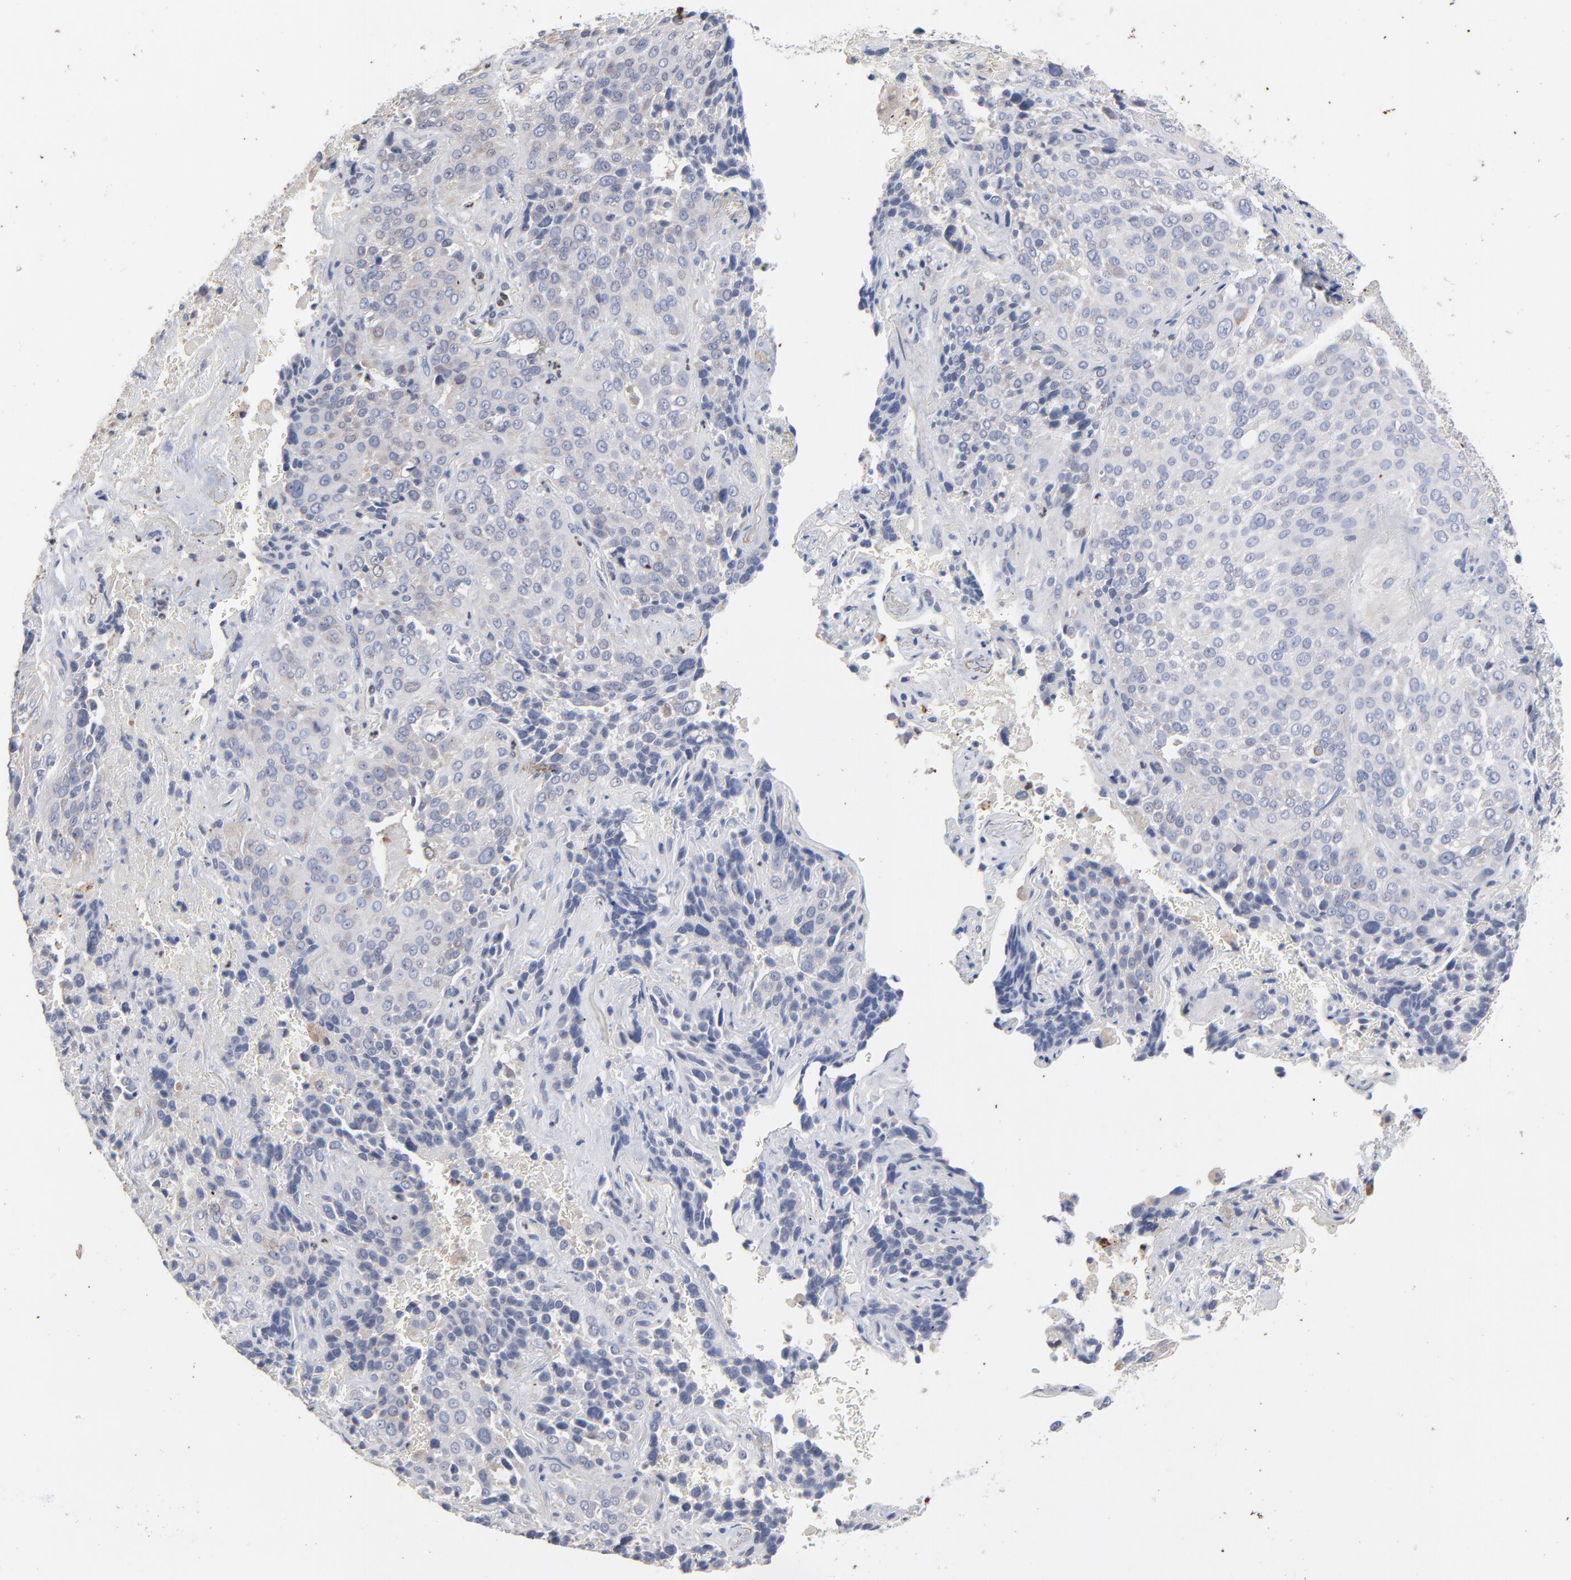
{"staining": {"intensity": "negative", "quantity": "none", "location": "none"}, "tissue": "lung cancer", "cell_type": "Tumor cells", "image_type": "cancer", "snomed": [{"axis": "morphology", "description": "Squamous cell carcinoma, NOS"}, {"axis": "topography", "description": "Lung"}], "caption": "Squamous cell carcinoma (lung) stained for a protein using immunohistochemistry (IHC) reveals no staining tumor cells.", "gene": "AADAC", "patient": {"sex": "male", "age": 54}}